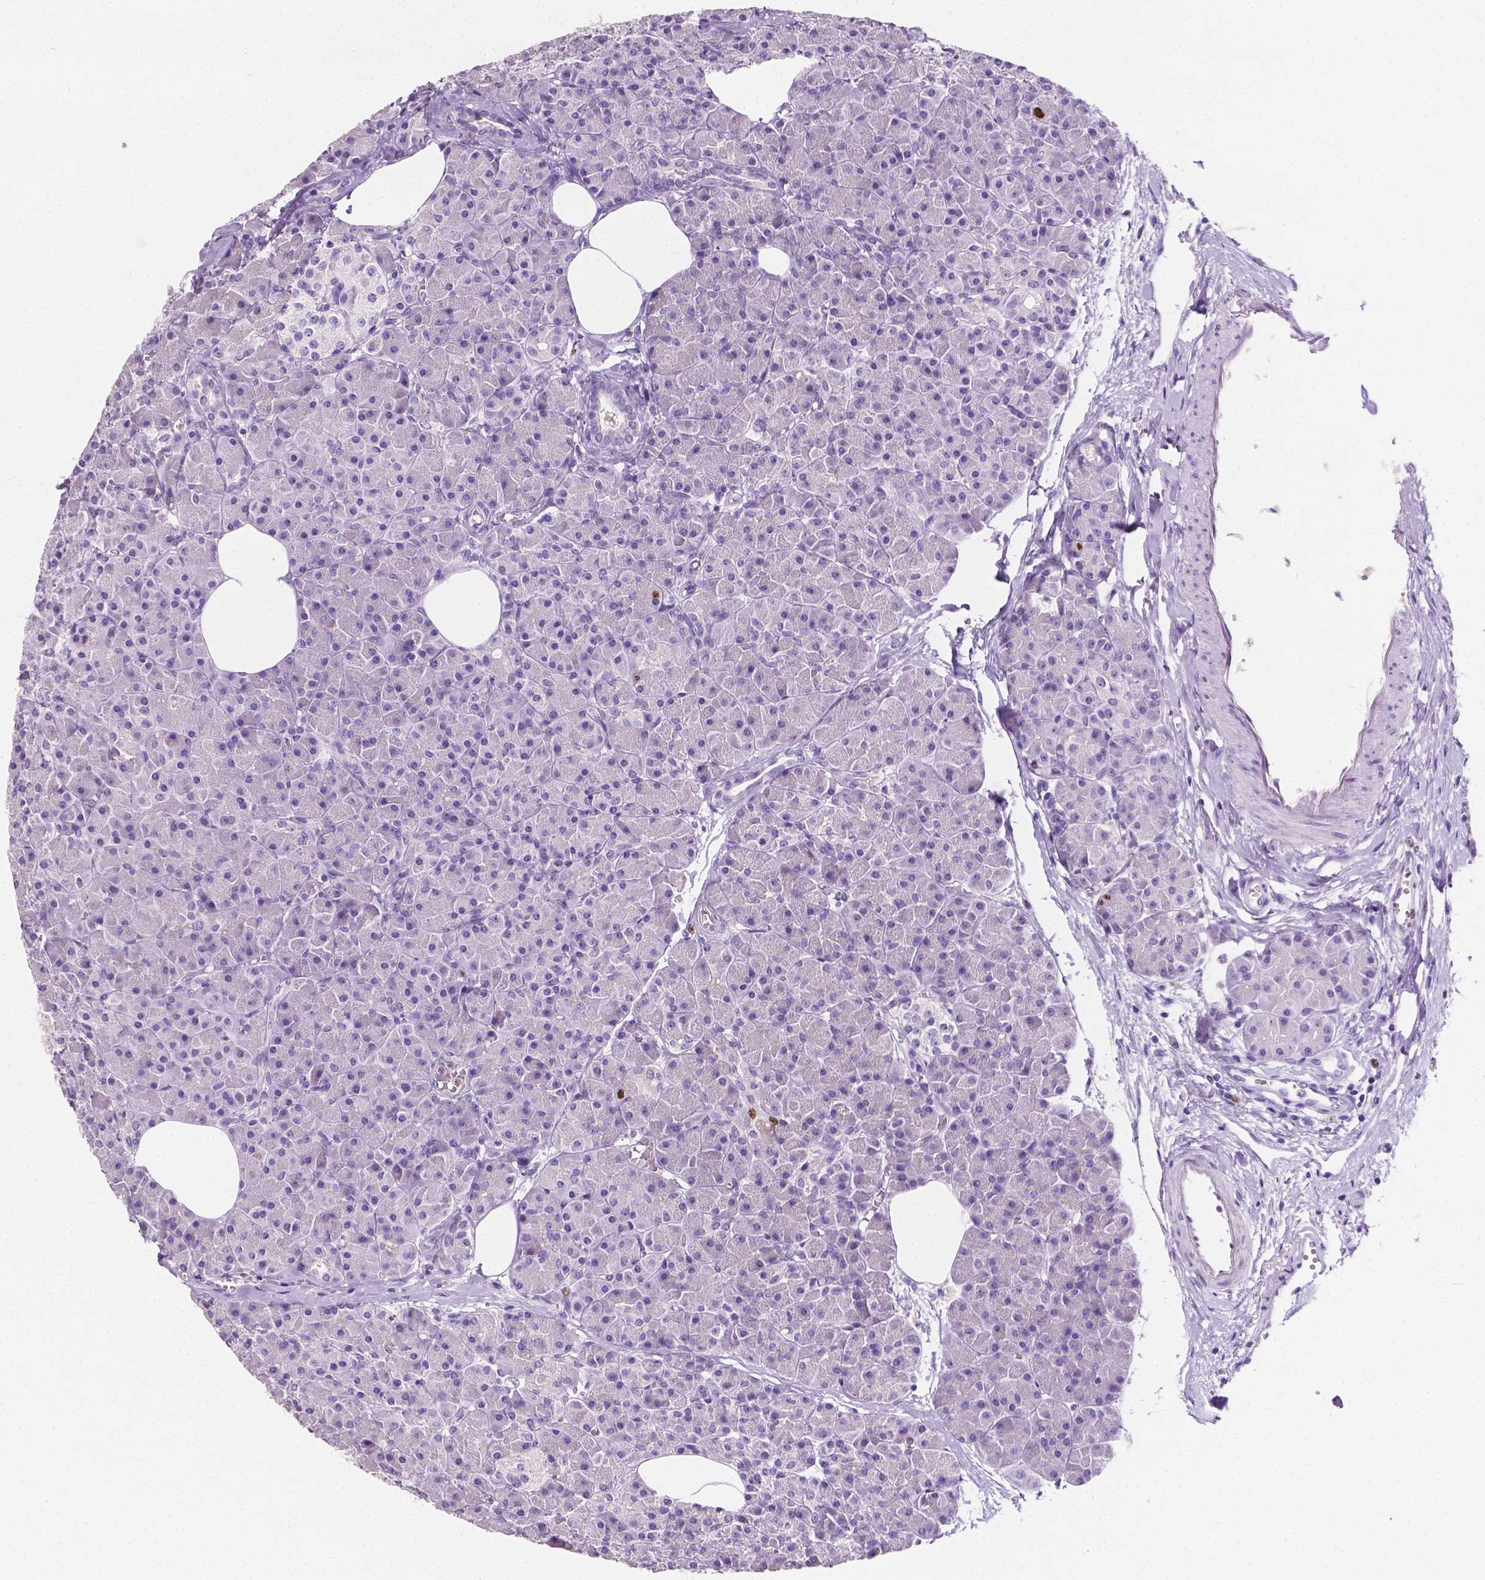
{"staining": {"intensity": "moderate", "quantity": "<25%", "location": "nuclear"}, "tissue": "pancreas", "cell_type": "Exocrine glandular cells", "image_type": "normal", "snomed": [{"axis": "morphology", "description": "Normal tissue, NOS"}, {"axis": "topography", "description": "Pancreas"}], "caption": "Human pancreas stained for a protein (brown) displays moderate nuclear positive staining in approximately <25% of exocrine glandular cells.", "gene": "SIAH2", "patient": {"sex": "female", "age": 45}}